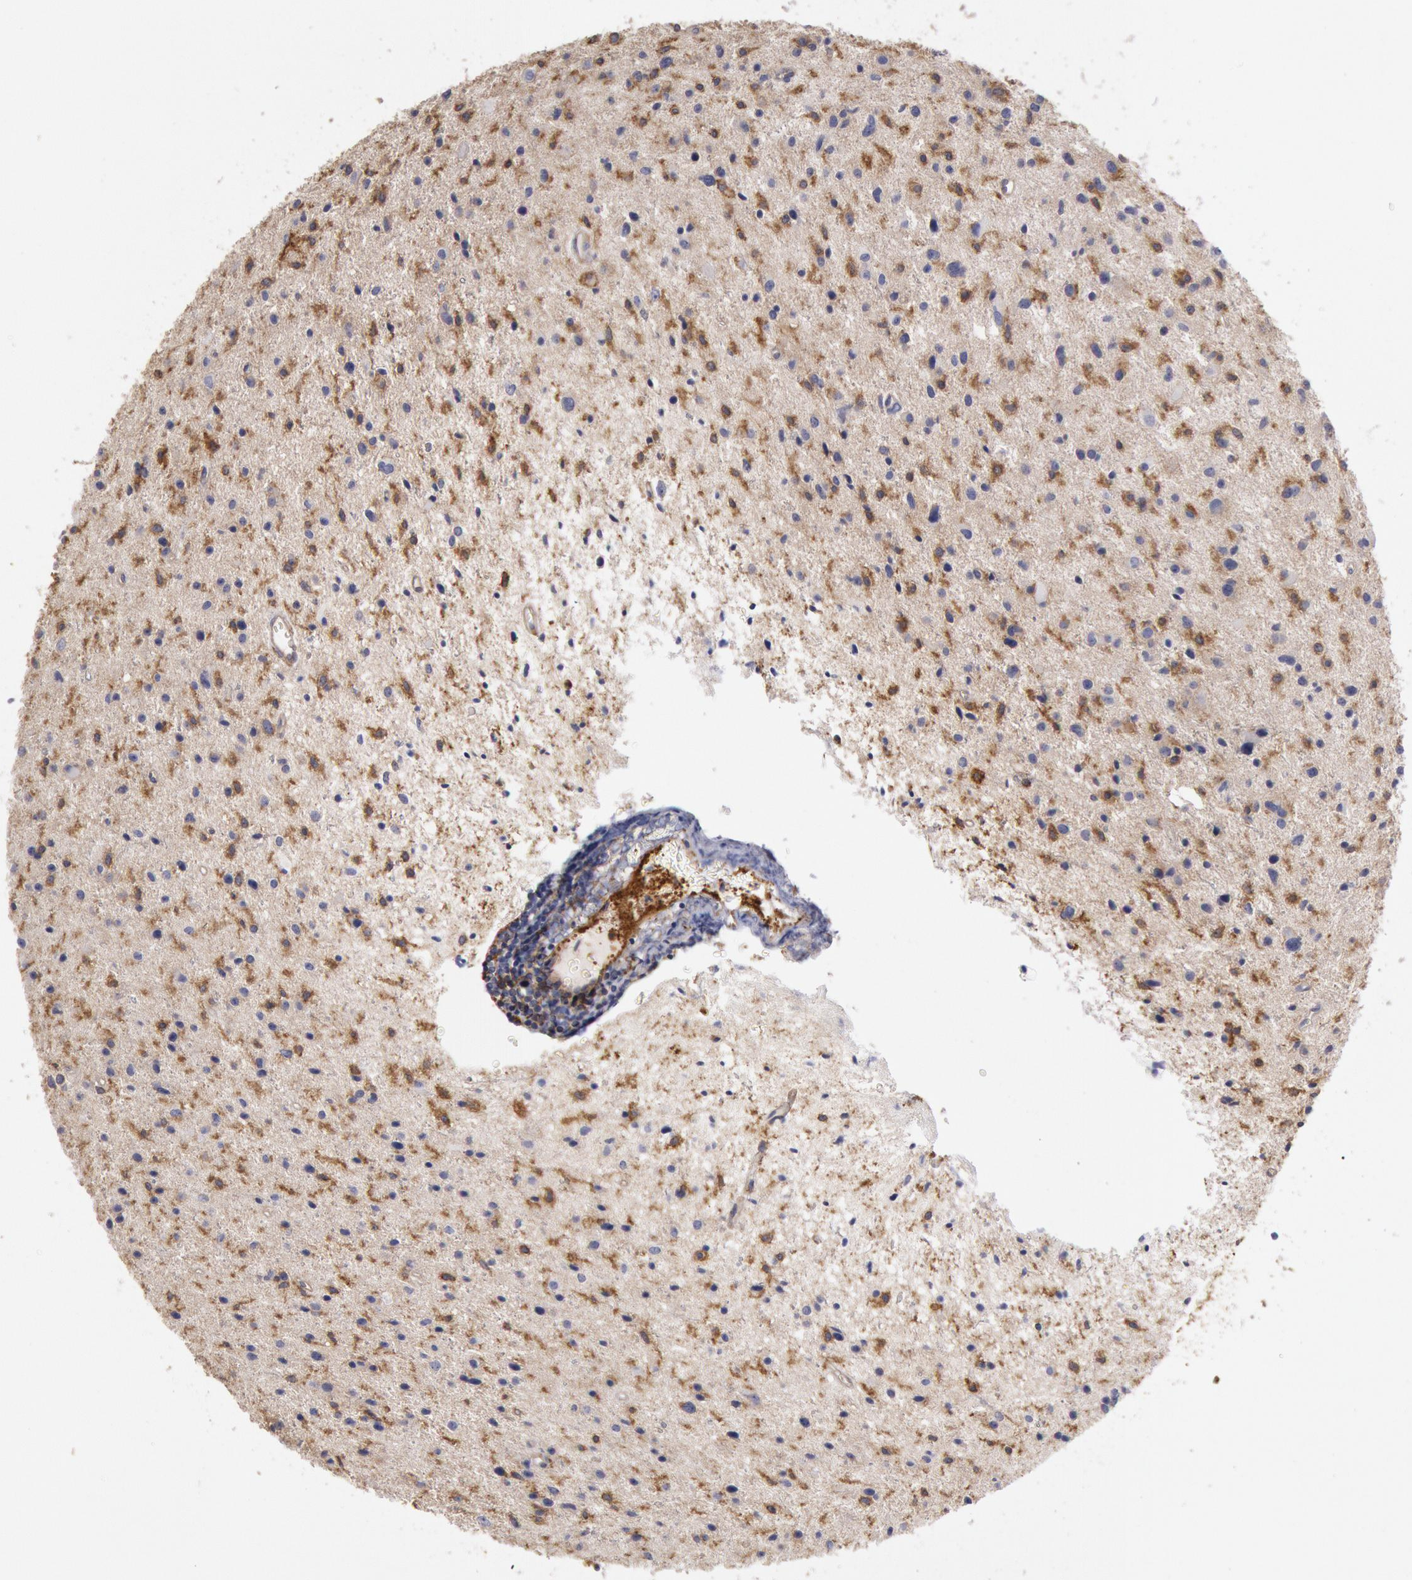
{"staining": {"intensity": "moderate", "quantity": "<25%", "location": "cytoplasmic/membranous"}, "tissue": "glioma", "cell_type": "Tumor cells", "image_type": "cancer", "snomed": [{"axis": "morphology", "description": "Glioma, malignant, Low grade"}, {"axis": "topography", "description": "Brain"}], "caption": "Glioma stained for a protein (brown) demonstrates moderate cytoplasmic/membranous positive staining in approximately <25% of tumor cells.", "gene": "SNAP23", "patient": {"sex": "female", "age": 46}}